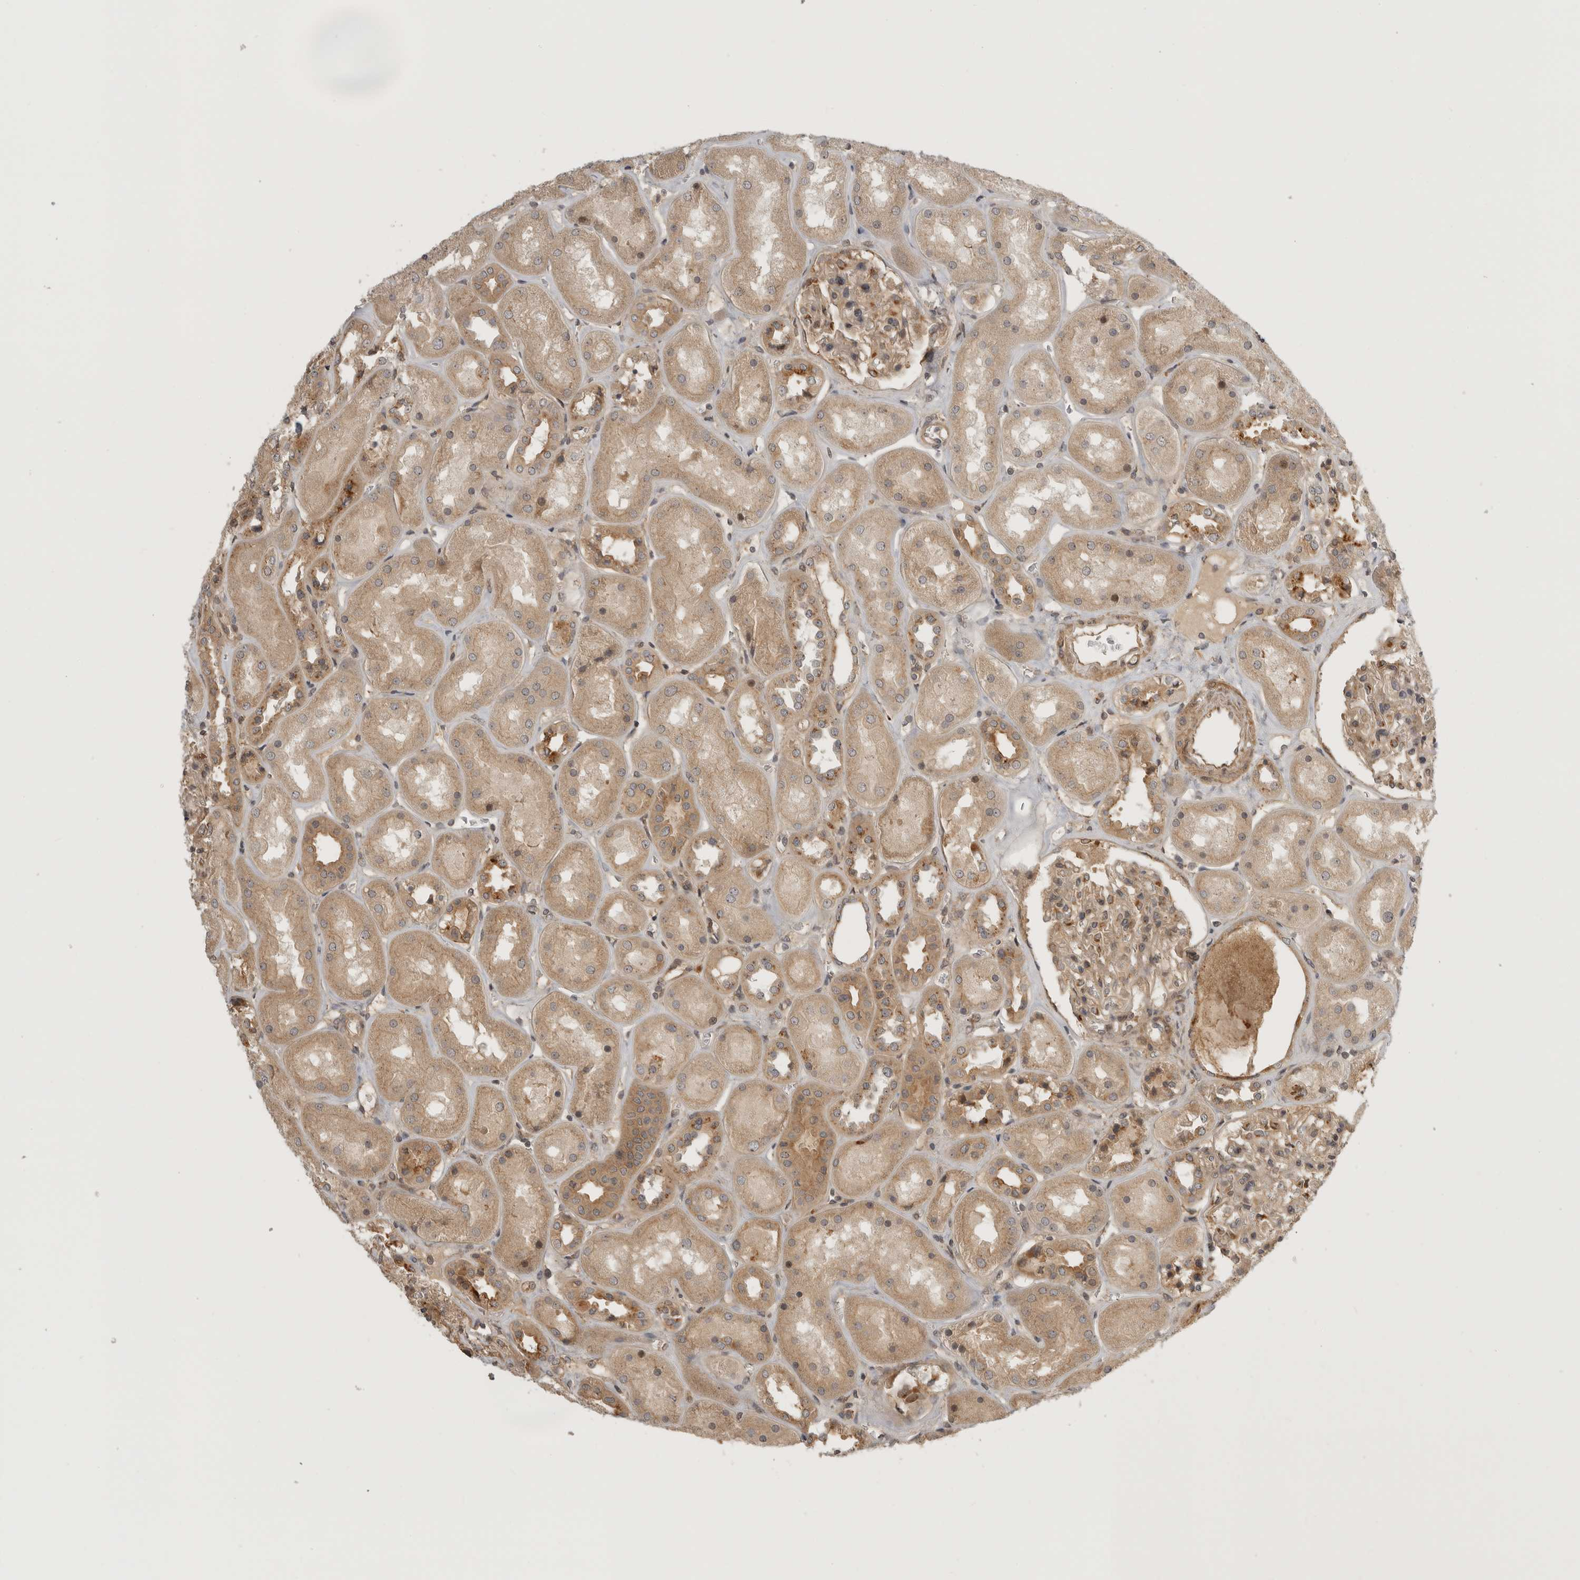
{"staining": {"intensity": "weak", "quantity": ">75%", "location": "cytoplasmic/membranous"}, "tissue": "kidney", "cell_type": "Cells in glomeruli", "image_type": "normal", "snomed": [{"axis": "morphology", "description": "Normal tissue, NOS"}, {"axis": "topography", "description": "Kidney"}], "caption": "Weak cytoplasmic/membranous staining is appreciated in approximately >75% of cells in glomeruli in benign kidney. Using DAB (3,3'-diaminobenzidine) (brown) and hematoxylin (blue) stains, captured at high magnification using brightfield microscopy.", "gene": "CUEDC1", "patient": {"sex": "male", "age": 70}}